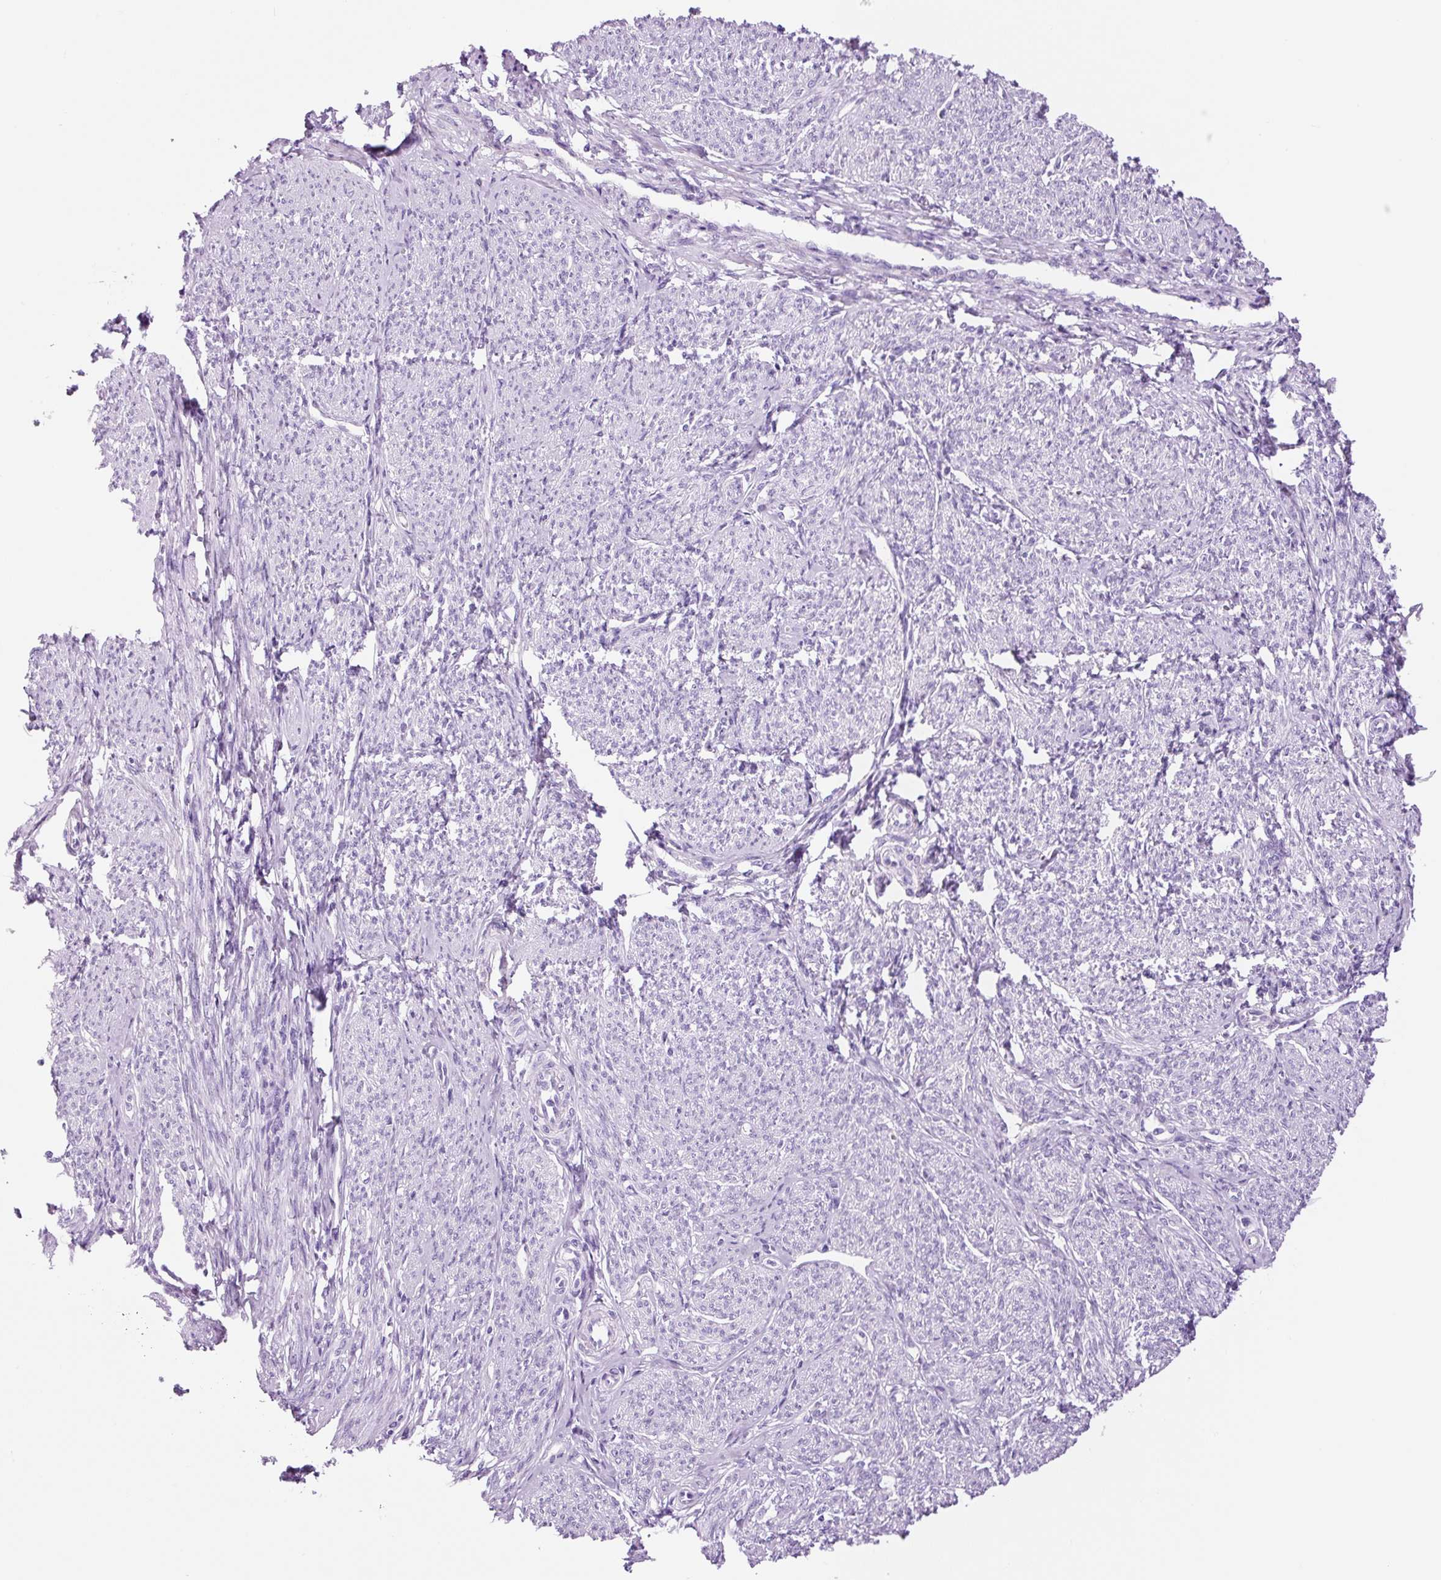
{"staining": {"intensity": "negative", "quantity": "none", "location": "none"}, "tissue": "smooth muscle", "cell_type": "Smooth muscle cells", "image_type": "normal", "snomed": [{"axis": "morphology", "description": "Normal tissue, NOS"}, {"axis": "topography", "description": "Smooth muscle"}], "caption": "Benign smooth muscle was stained to show a protein in brown. There is no significant staining in smooth muscle cells.", "gene": "ADSS1", "patient": {"sex": "female", "age": 65}}